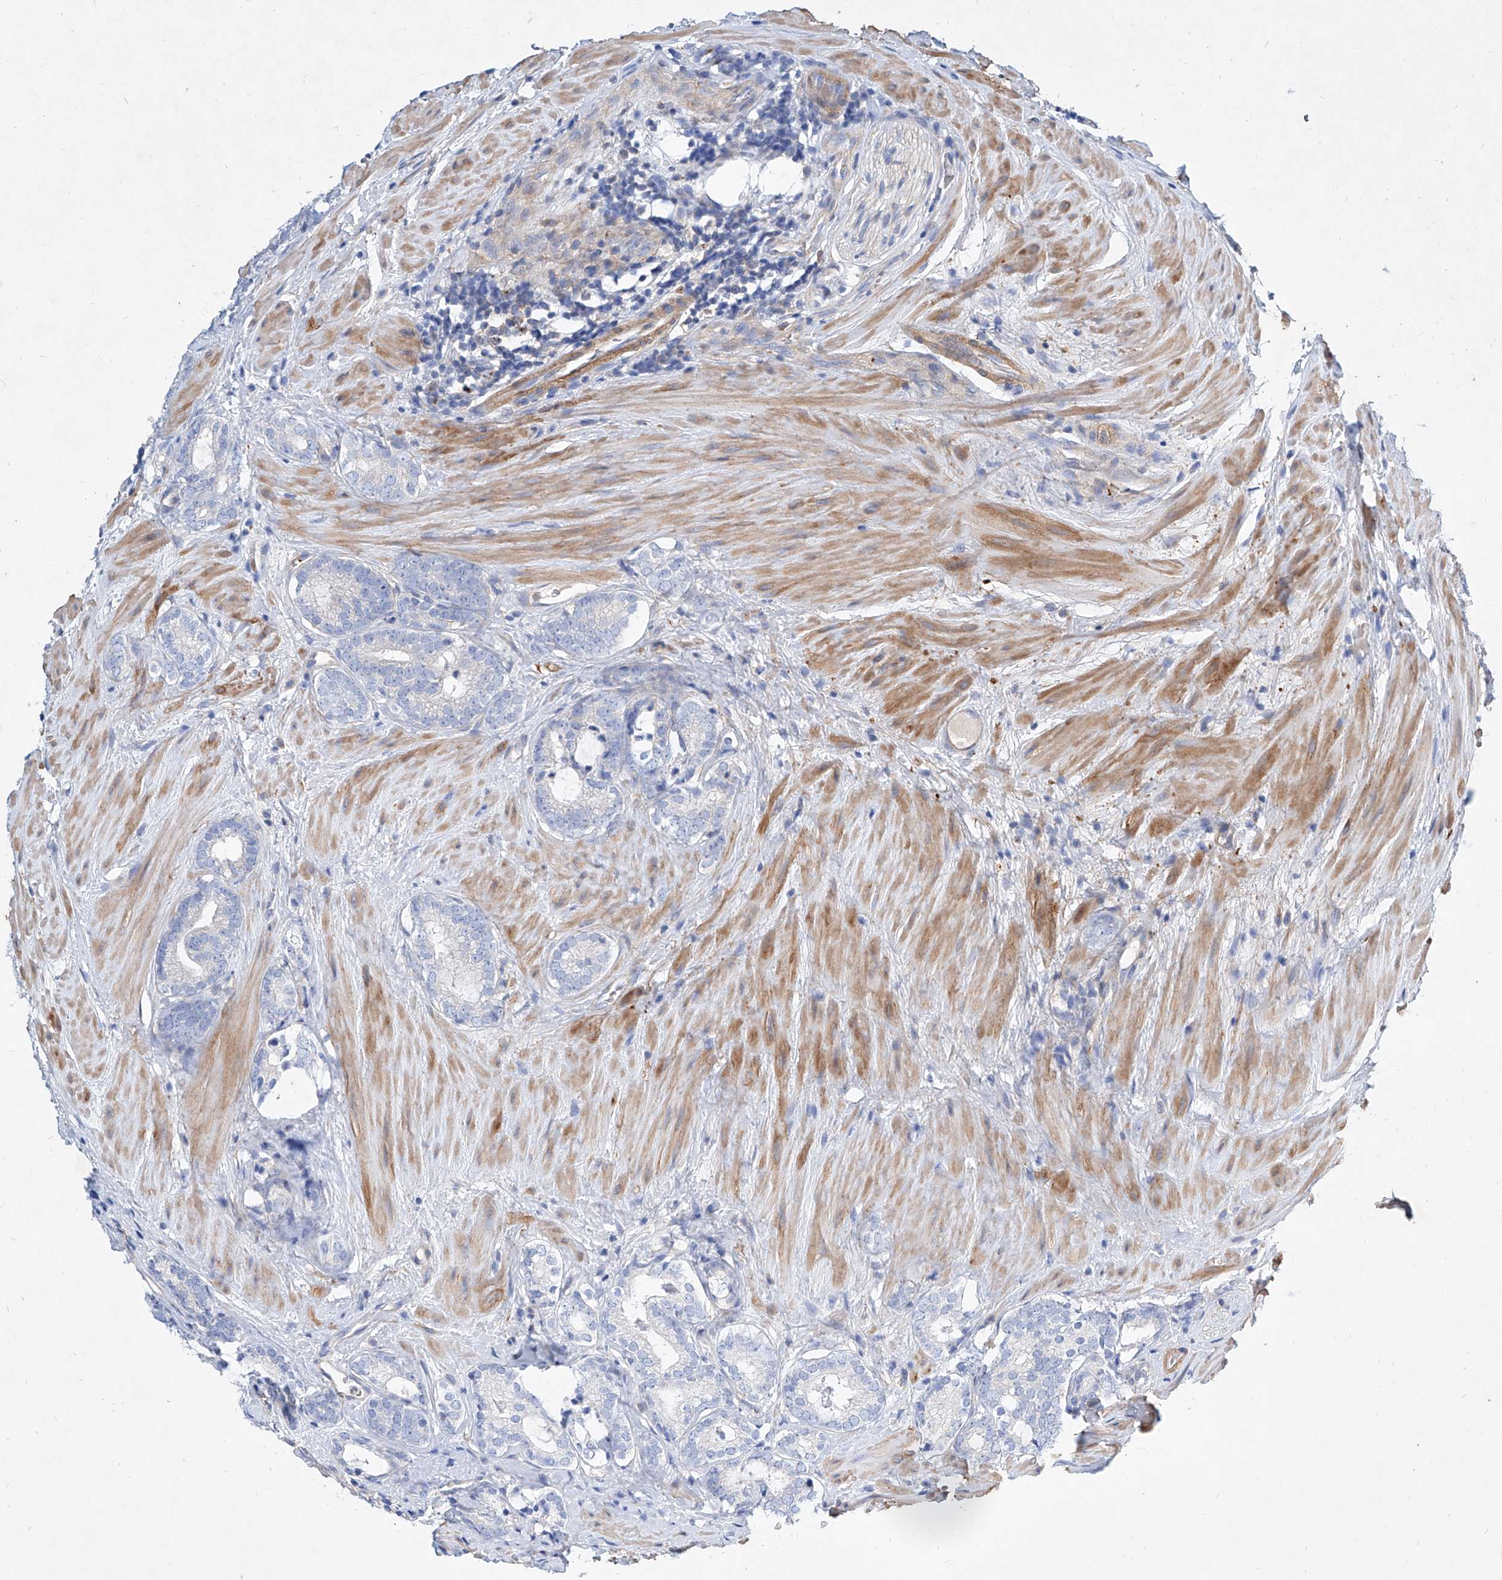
{"staining": {"intensity": "negative", "quantity": "none", "location": "none"}, "tissue": "prostate cancer", "cell_type": "Tumor cells", "image_type": "cancer", "snomed": [{"axis": "morphology", "description": "Adenocarcinoma, High grade"}, {"axis": "topography", "description": "Prostate"}], "caption": "This is an immunohistochemistry (IHC) histopathology image of prostate cancer. There is no expression in tumor cells.", "gene": "TAS2R60", "patient": {"sex": "male", "age": 63}}